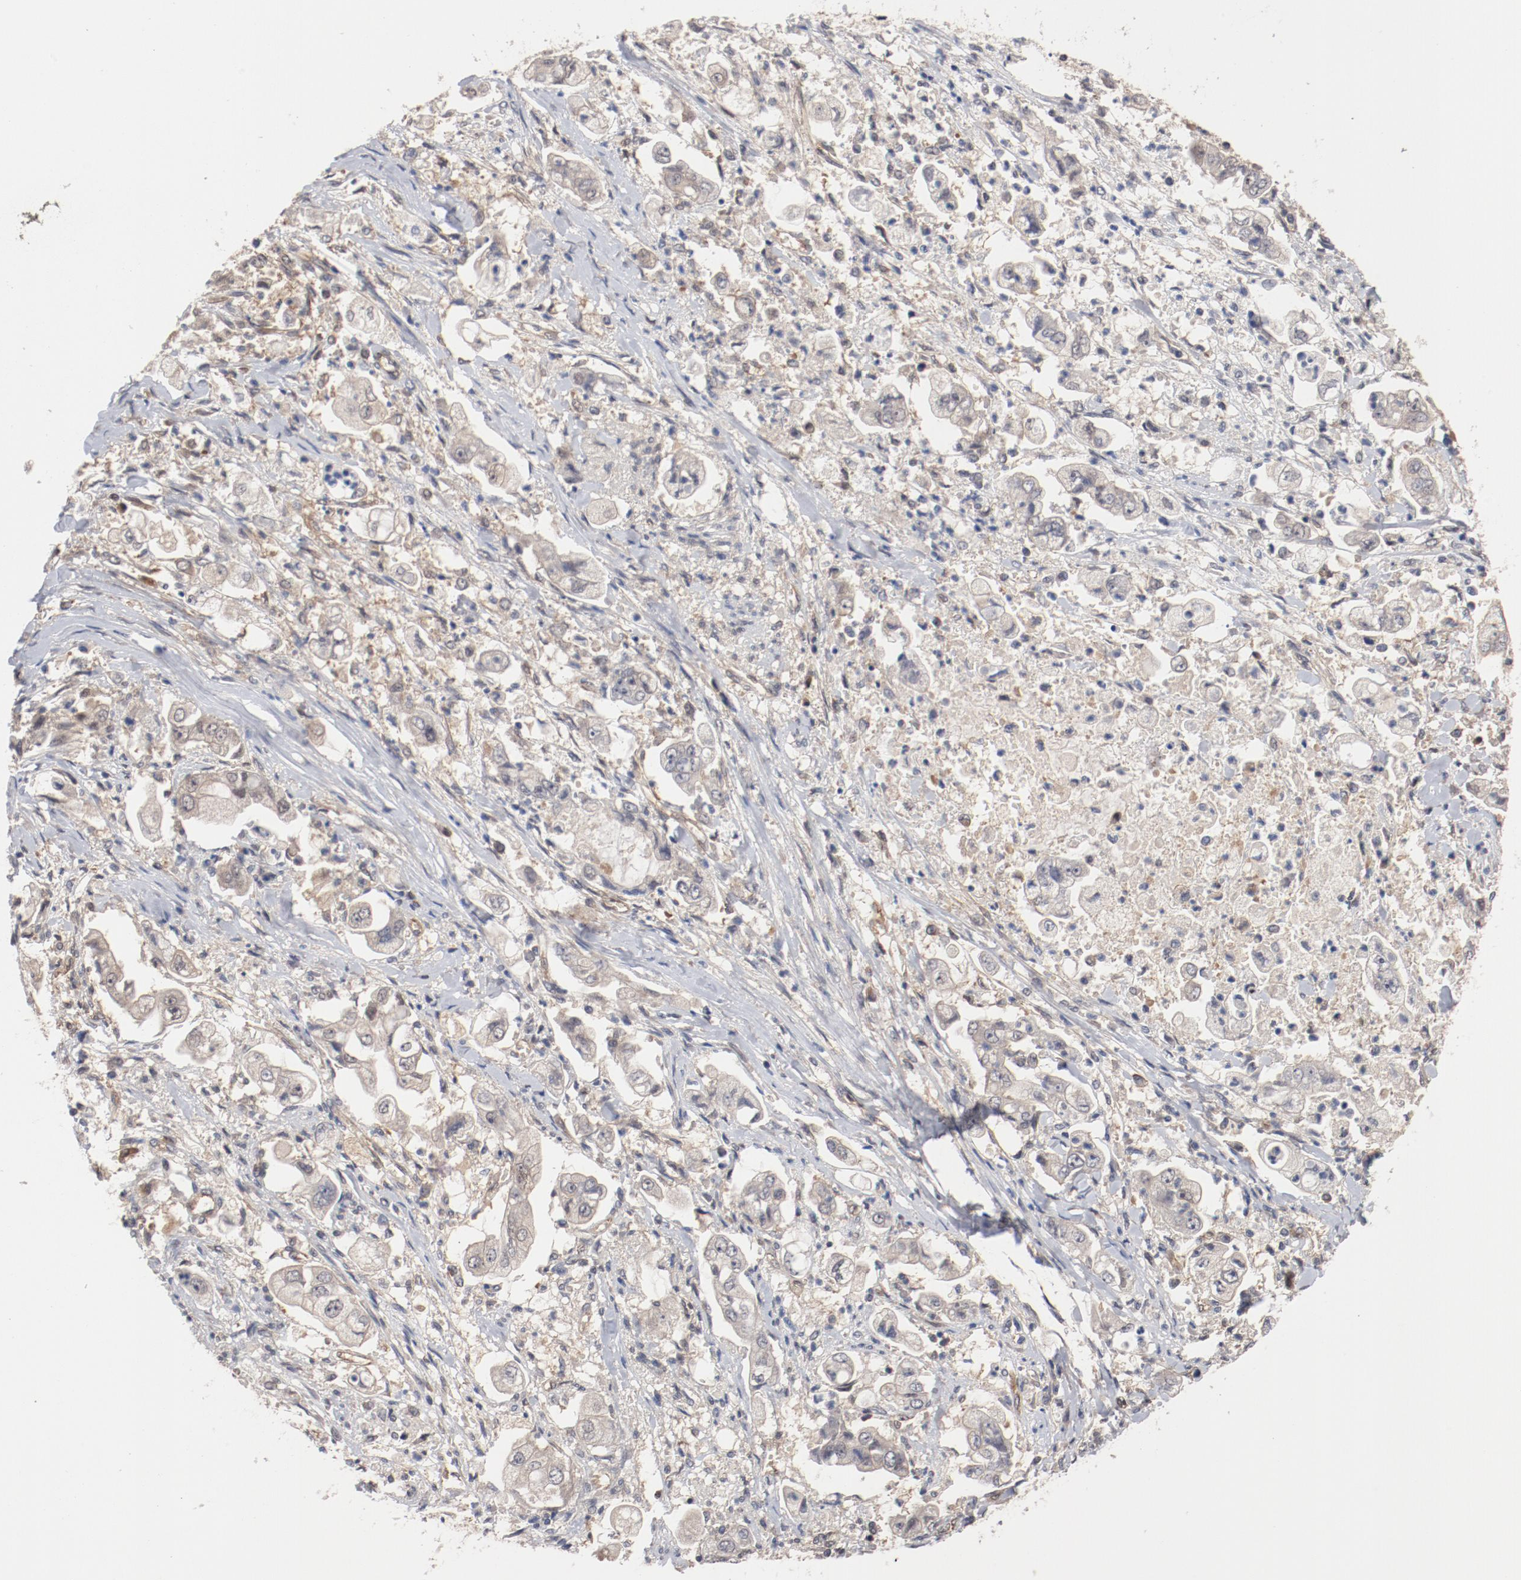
{"staining": {"intensity": "negative", "quantity": "none", "location": "none"}, "tissue": "stomach cancer", "cell_type": "Tumor cells", "image_type": "cancer", "snomed": [{"axis": "morphology", "description": "Adenocarcinoma, NOS"}, {"axis": "topography", "description": "Stomach"}], "caption": "Adenocarcinoma (stomach) was stained to show a protein in brown. There is no significant staining in tumor cells.", "gene": "PITPNM2", "patient": {"sex": "male", "age": 62}}